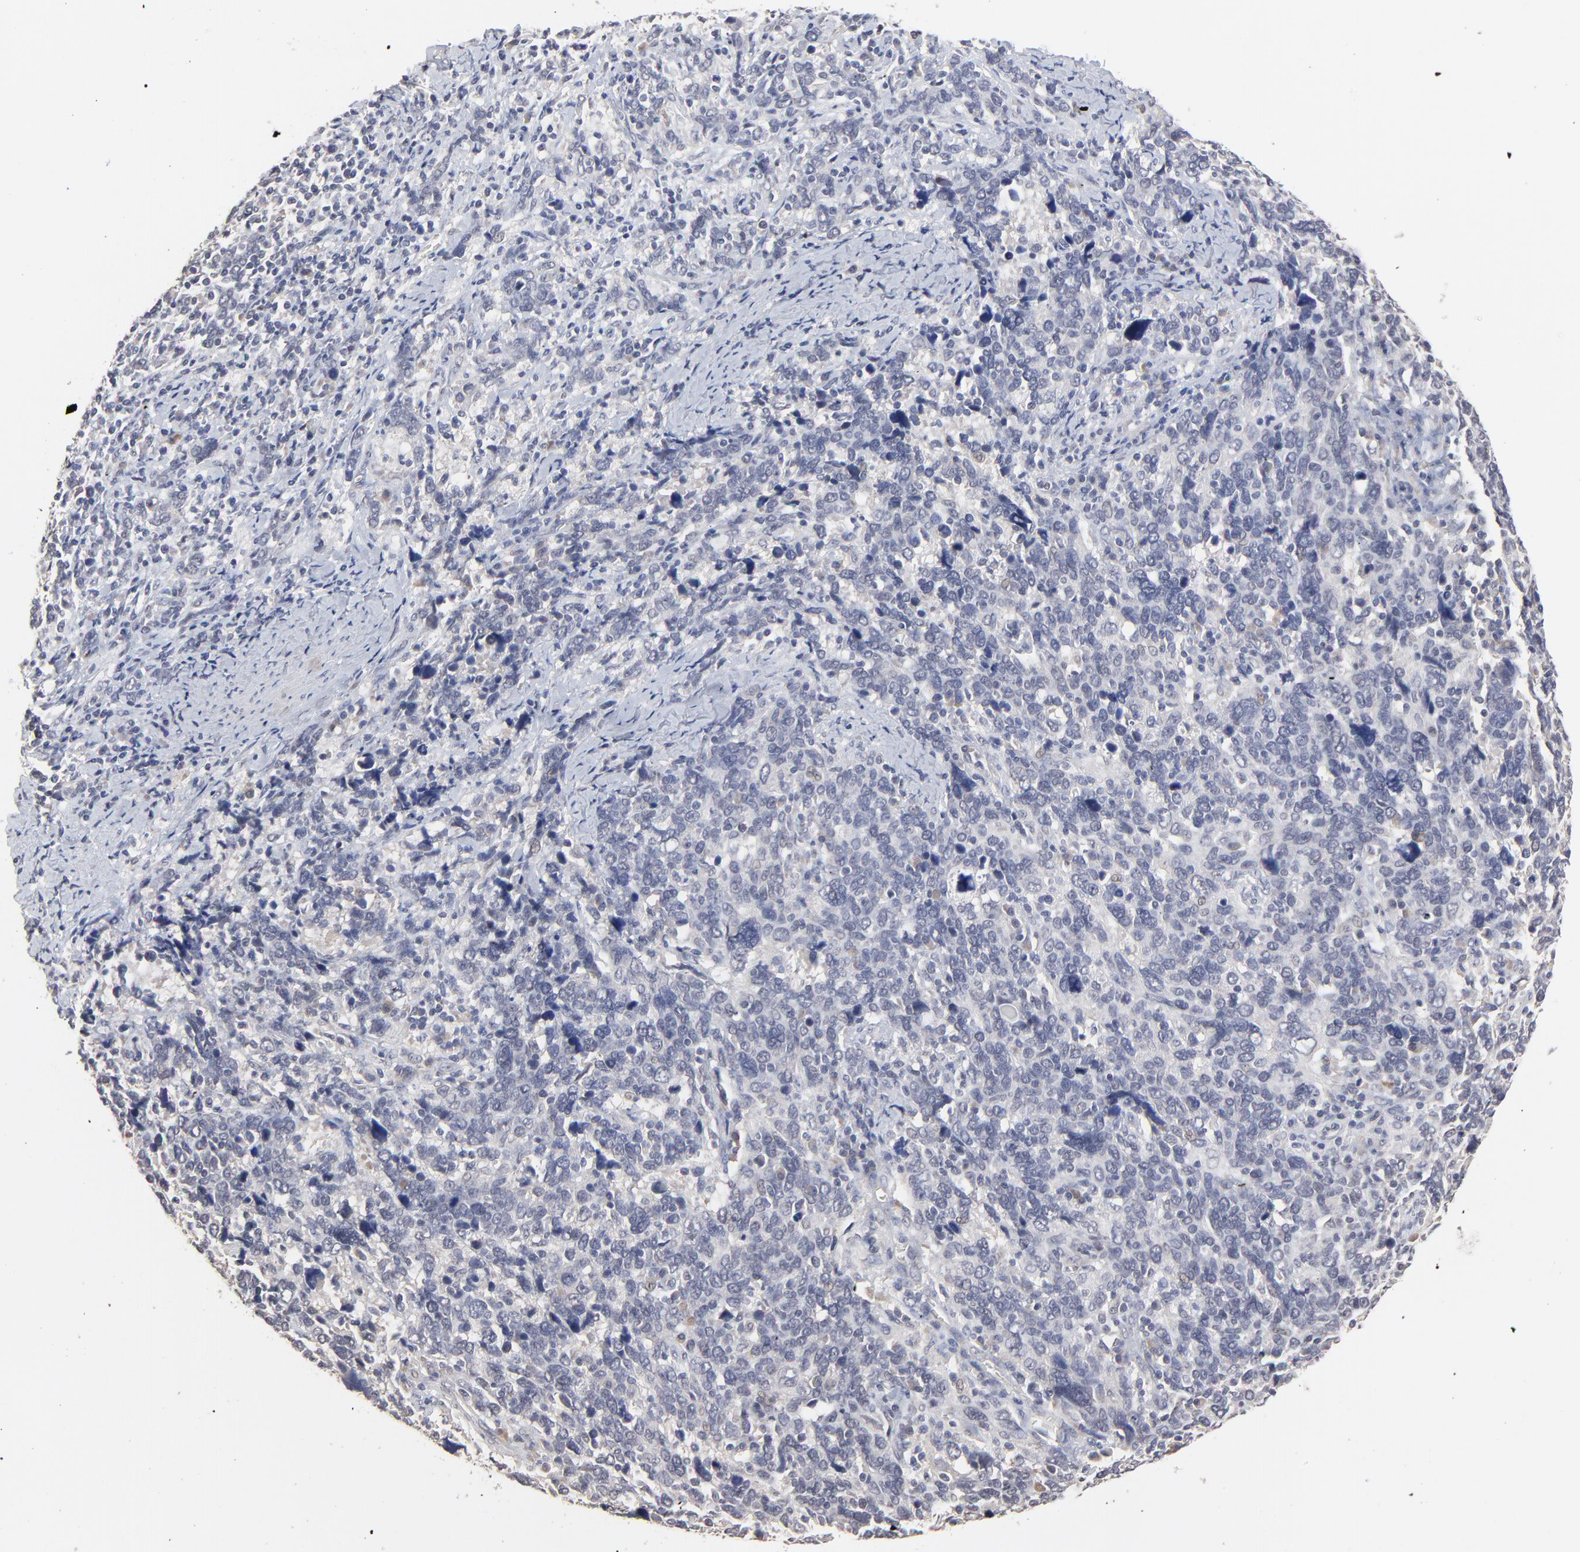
{"staining": {"intensity": "negative", "quantity": "none", "location": "none"}, "tissue": "cervical cancer", "cell_type": "Tumor cells", "image_type": "cancer", "snomed": [{"axis": "morphology", "description": "Squamous cell carcinoma, NOS"}, {"axis": "topography", "description": "Cervix"}], "caption": "Immunohistochemistry histopathology image of squamous cell carcinoma (cervical) stained for a protein (brown), which exhibits no positivity in tumor cells.", "gene": "FAM199X", "patient": {"sex": "female", "age": 41}}